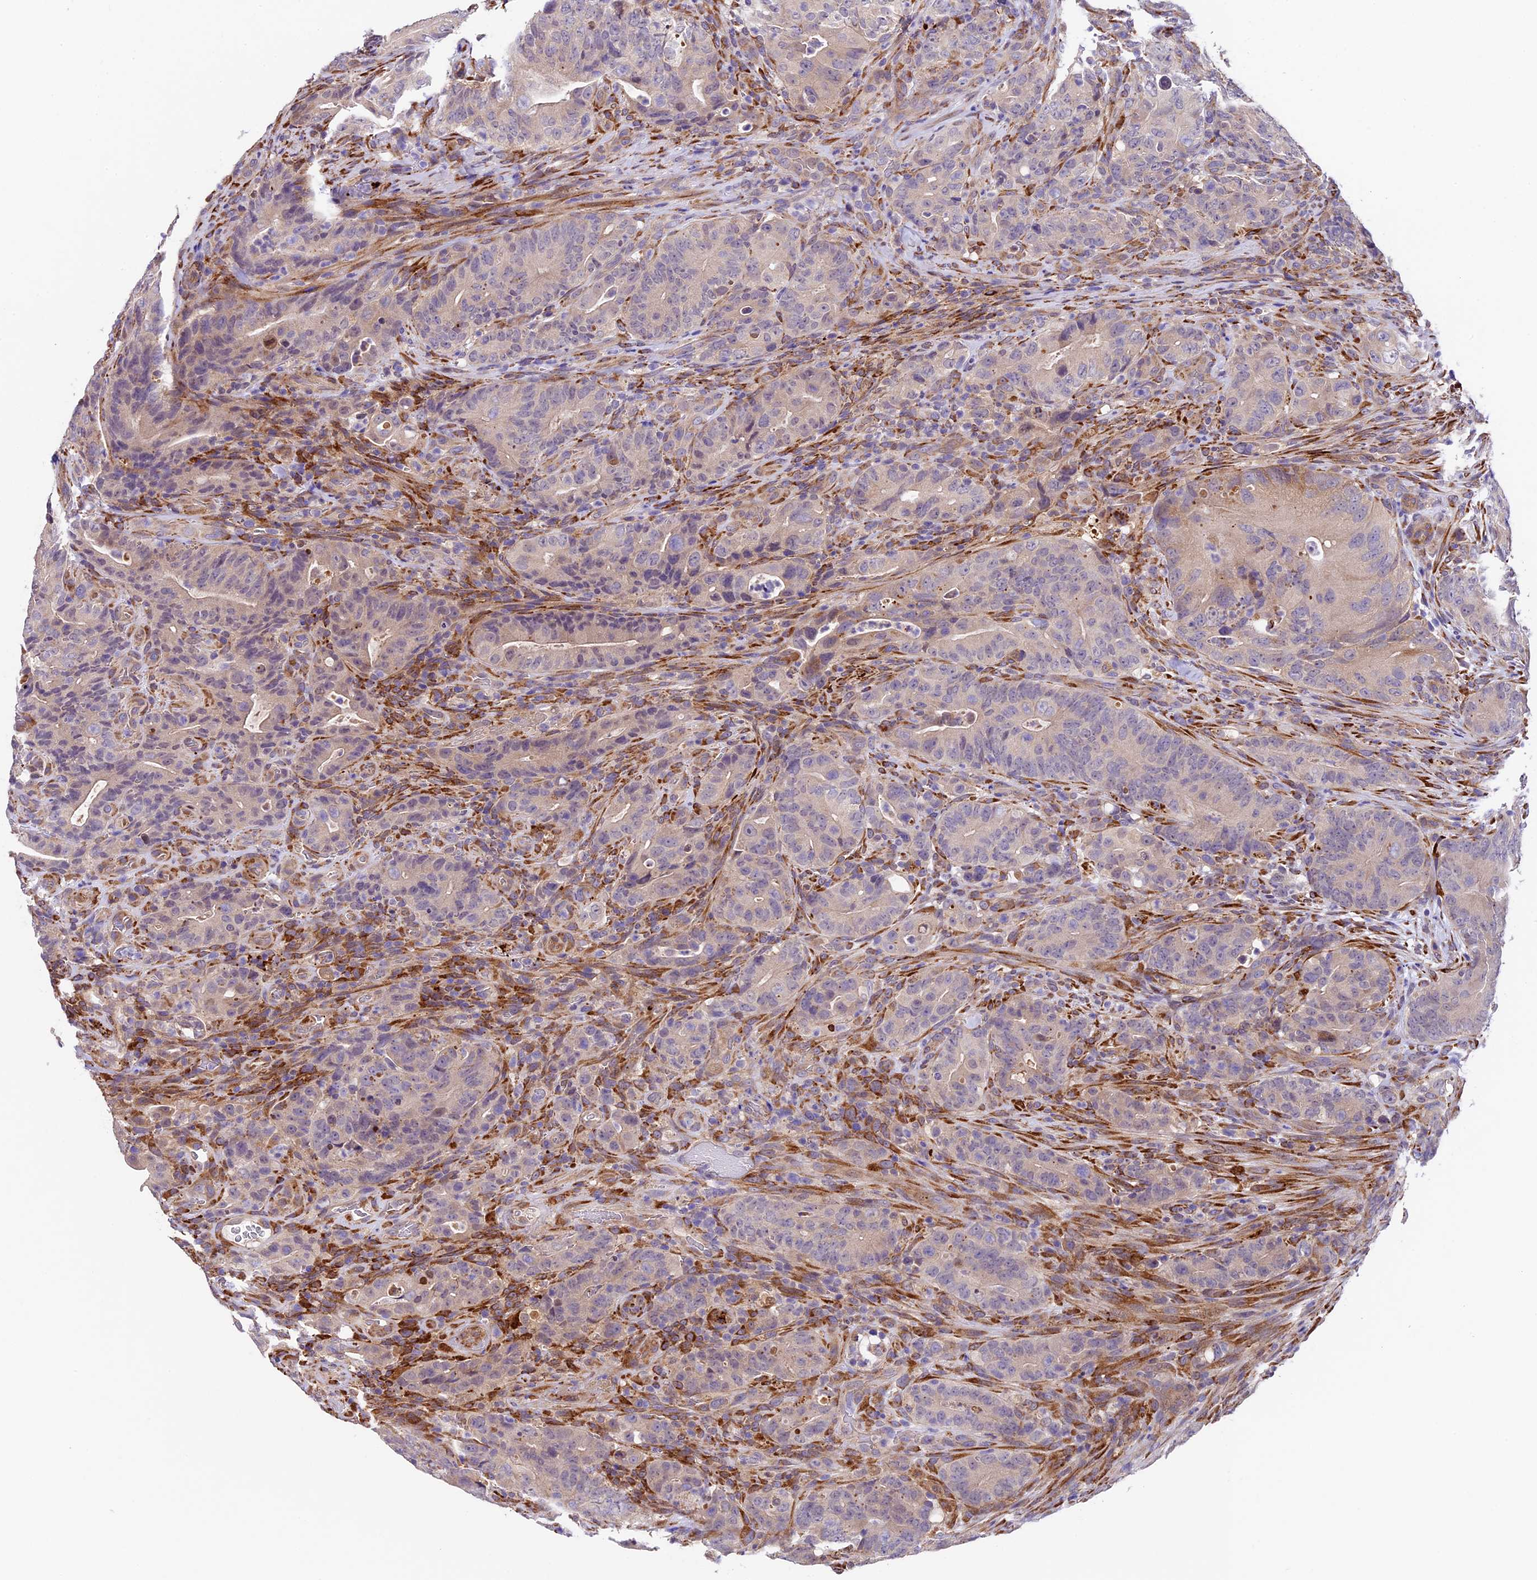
{"staining": {"intensity": "negative", "quantity": "none", "location": "none"}, "tissue": "colorectal cancer", "cell_type": "Tumor cells", "image_type": "cancer", "snomed": [{"axis": "morphology", "description": "Normal tissue, NOS"}, {"axis": "topography", "description": "Colon"}], "caption": "An immunohistochemistry (IHC) histopathology image of colorectal cancer is shown. There is no staining in tumor cells of colorectal cancer.", "gene": "LSM7", "patient": {"sex": "female", "age": 82}}